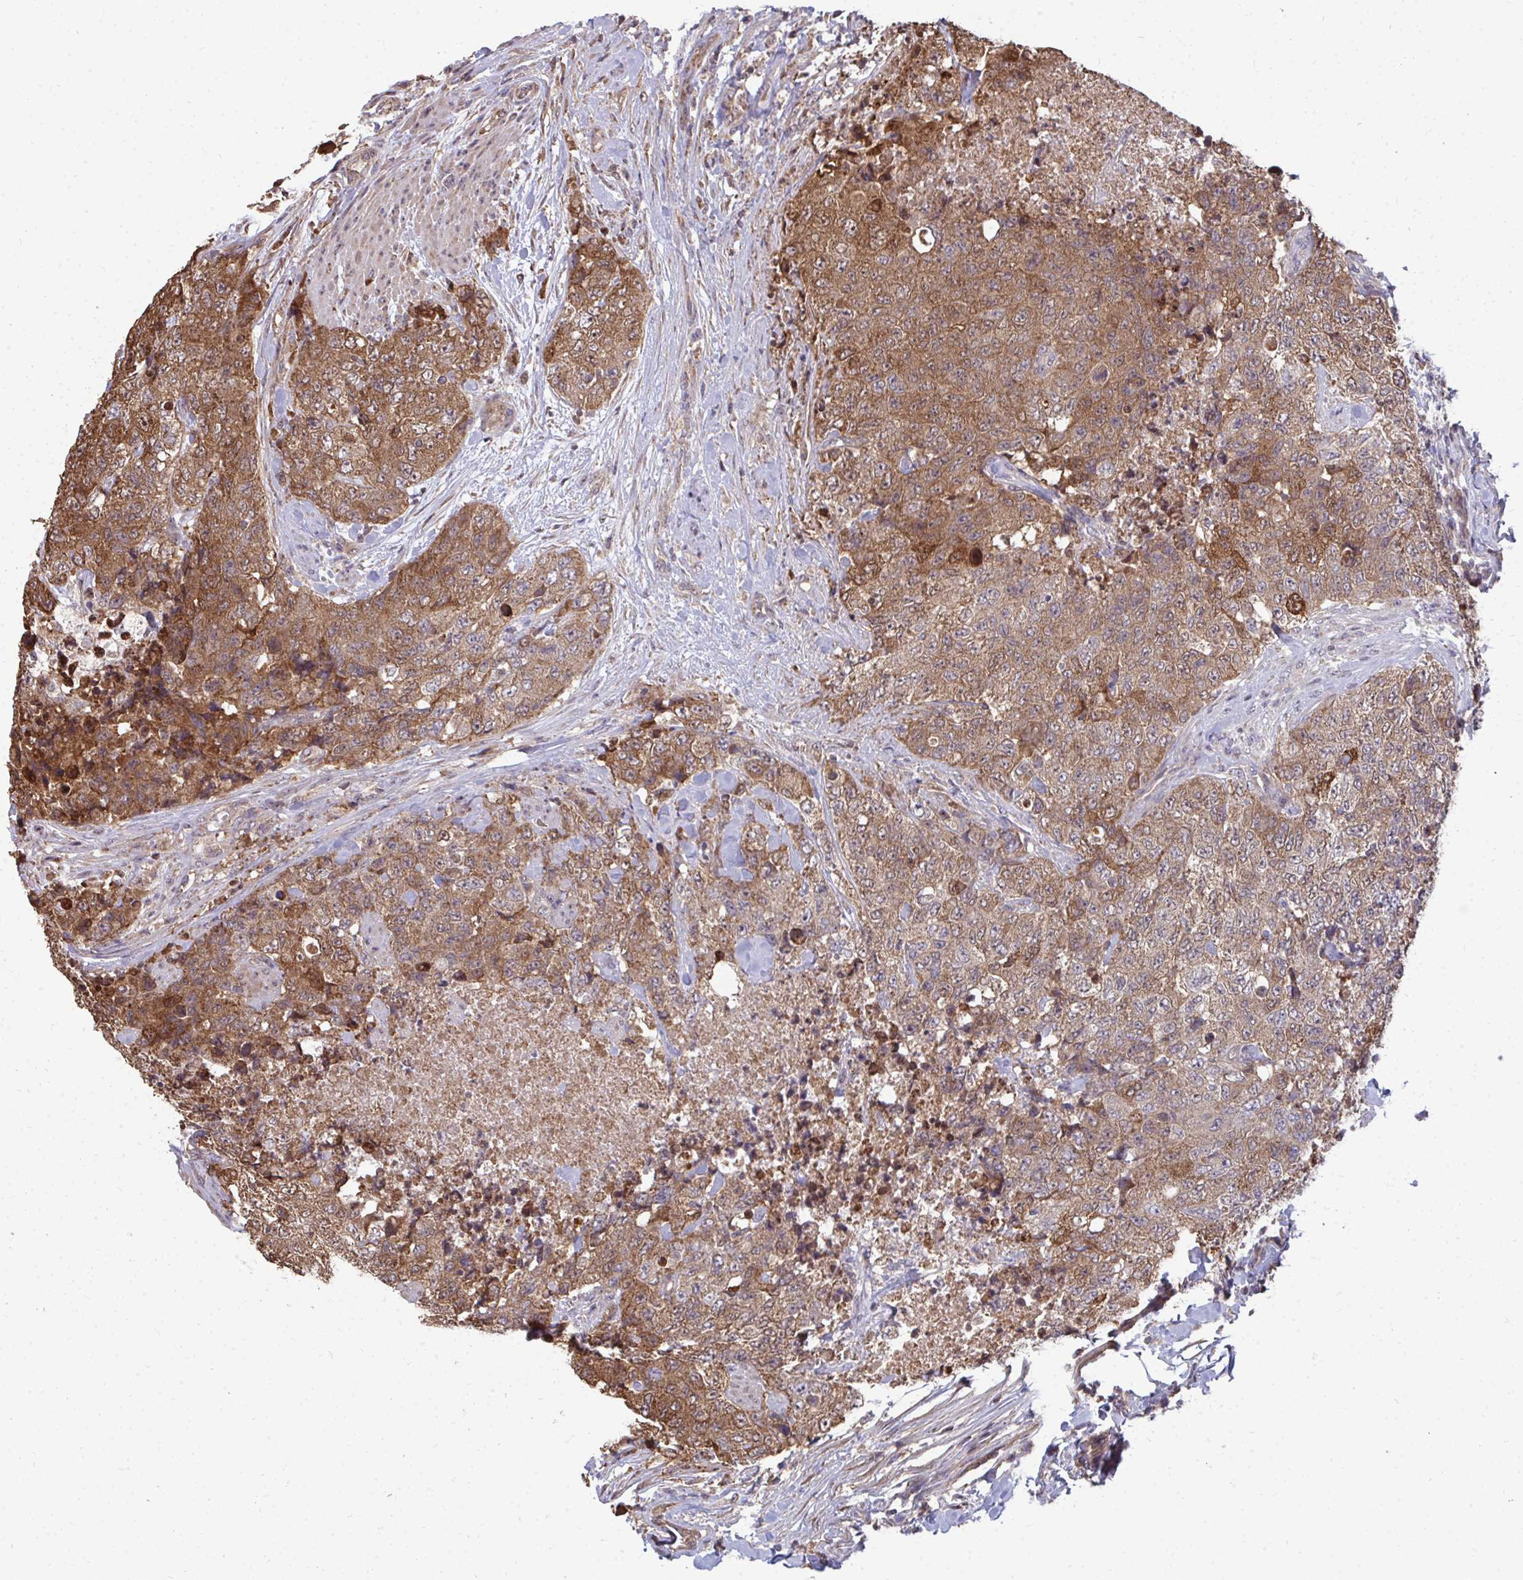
{"staining": {"intensity": "moderate", "quantity": ">75%", "location": "cytoplasmic/membranous"}, "tissue": "urothelial cancer", "cell_type": "Tumor cells", "image_type": "cancer", "snomed": [{"axis": "morphology", "description": "Urothelial carcinoma, High grade"}, {"axis": "topography", "description": "Urinary bladder"}], "caption": "Immunohistochemistry photomicrograph of urothelial cancer stained for a protein (brown), which exhibits medium levels of moderate cytoplasmic/membranous expression in about >75% of tumor cells.", "gene": "DNAJA2", "patient": {"sex": "female", "age": 78}}